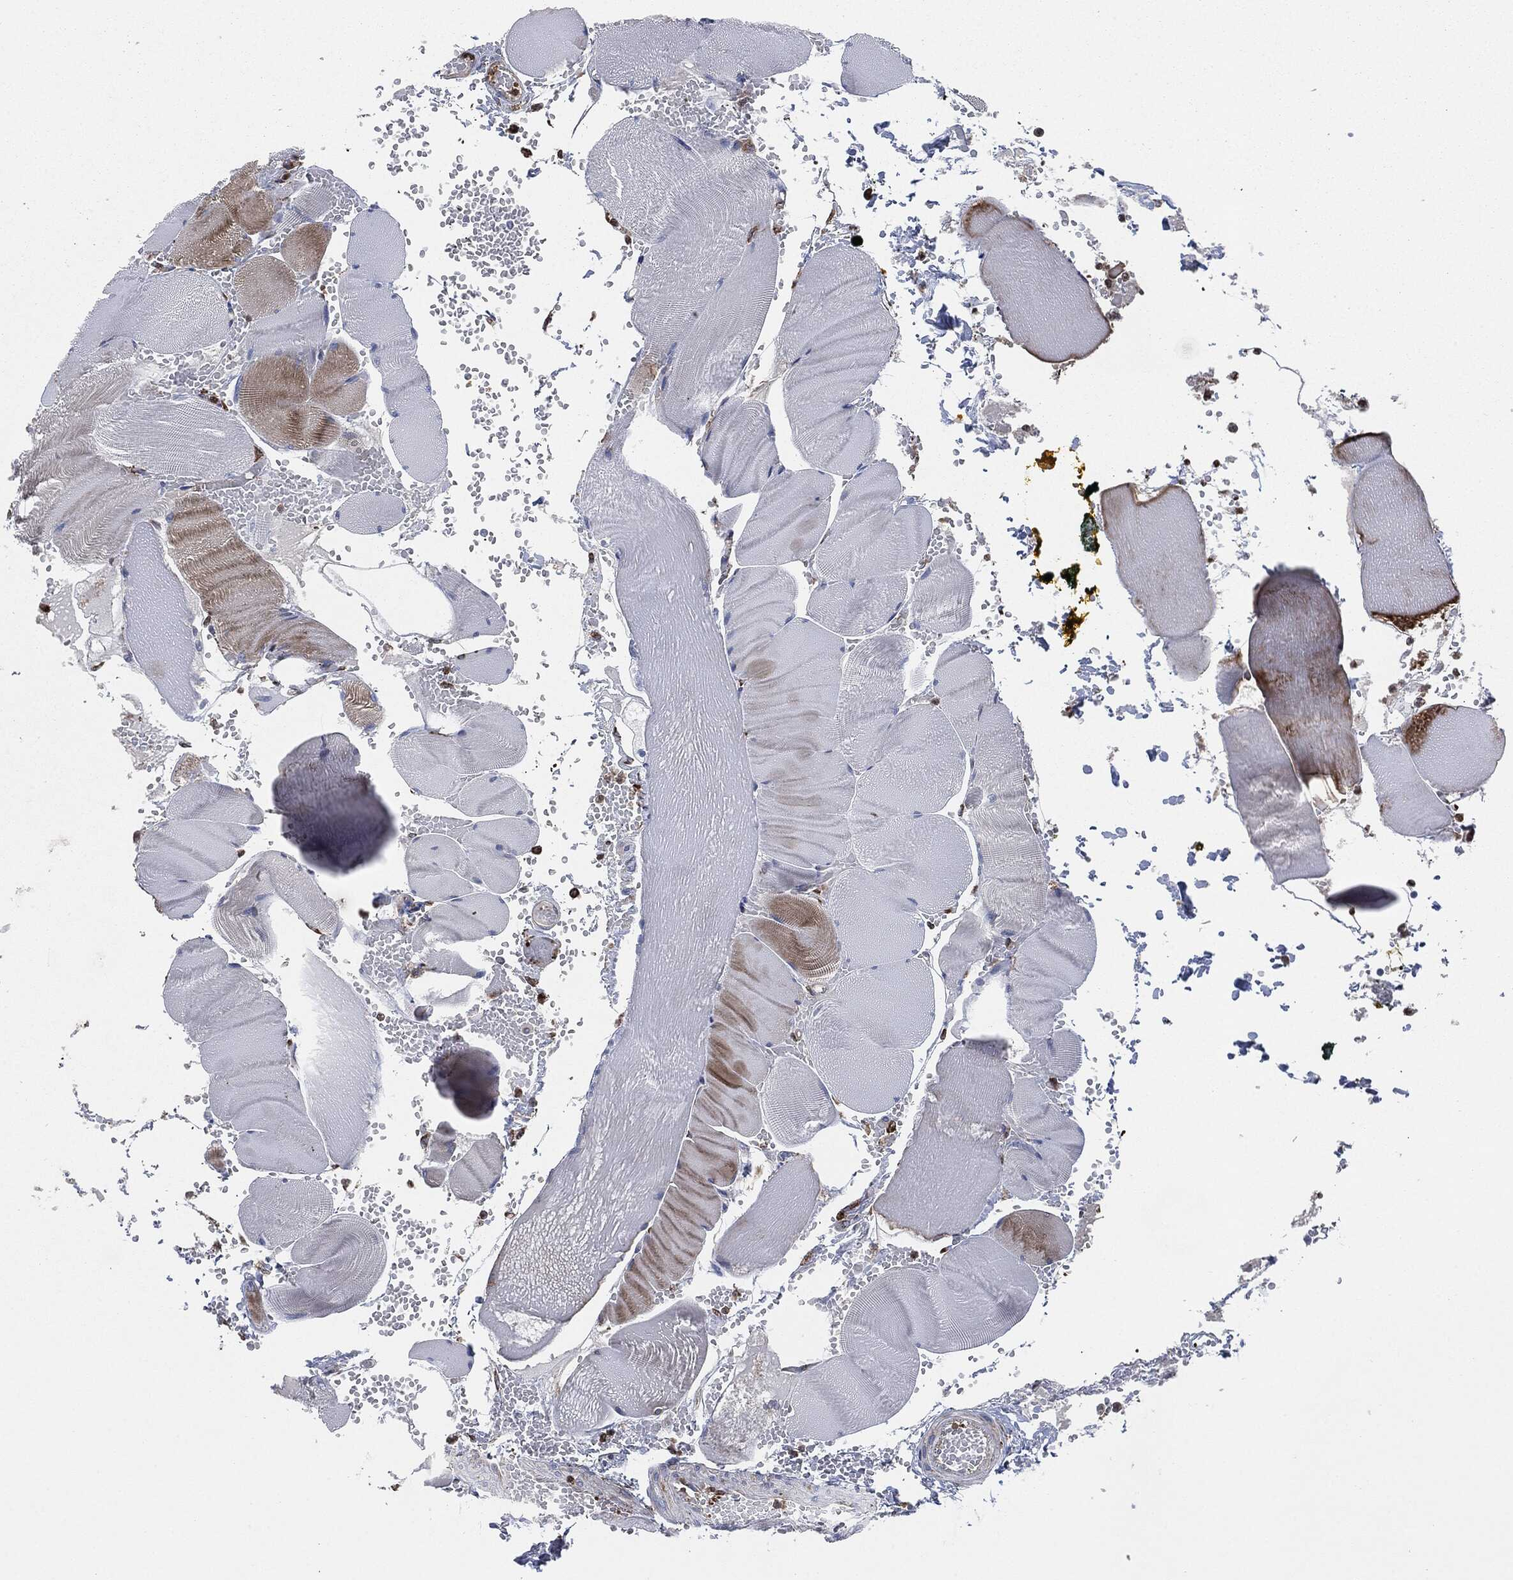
{"staining": {"intensity": "moderate", "quantity": "<25%", "location": "cytoplasmic/membranous"}, "tissue": "skeletal muscle", "cell_type": "Myocytes", "image_type": "normal", "snomed": [{"axis": "morphology", "description": "Normal tissue, NOS"}, {"axis": "topography", "description": "Skeletal muscle"}], "caption": "Myocytes reveal low levels of moderate cytoplasmic/membranous expression in about <25% of cells in unremarkable human skeletal muscle.", "gene": "CALR", "patient": {"sex": "male", "age": 56}}